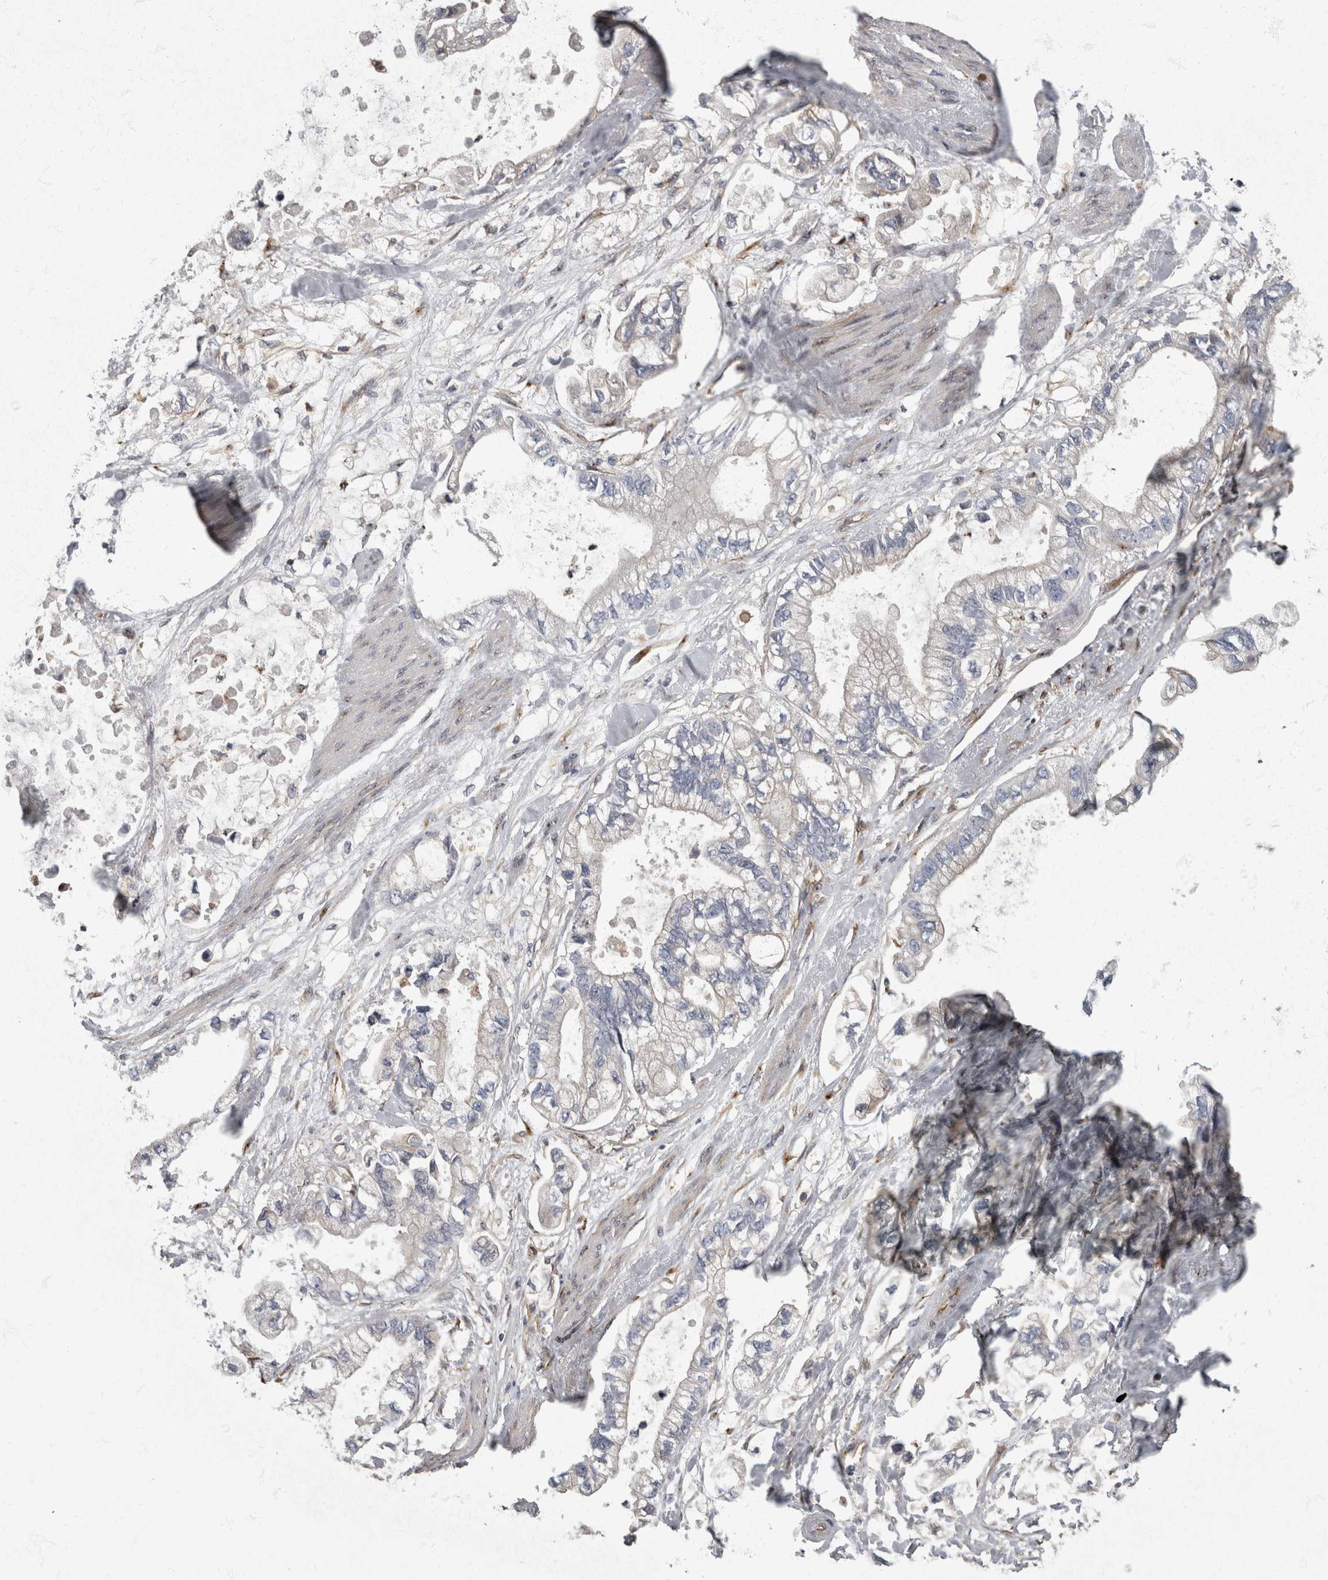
{"staining": {"intensity": "negative", "quantity": "none", "location": "none"}, "tissue": "stomach cancer", "cell_type": "Tumor cells", "image_type": "cancer", "snomed": [{"axis": "morphology", "description": "Normal tissue, NOS"}, {"axis": "morphology", "description": "Adenocarcinoma, NOS"}, {"axis": "topography", "description": "Stomach"}], "caption": "Immunohistochemical staining of stomach cancer (adenocarcinoma) reveals no significant staining in tumor cells.", "gene": "HOOK3", "patient": {"sex": "male", "age": 62}}